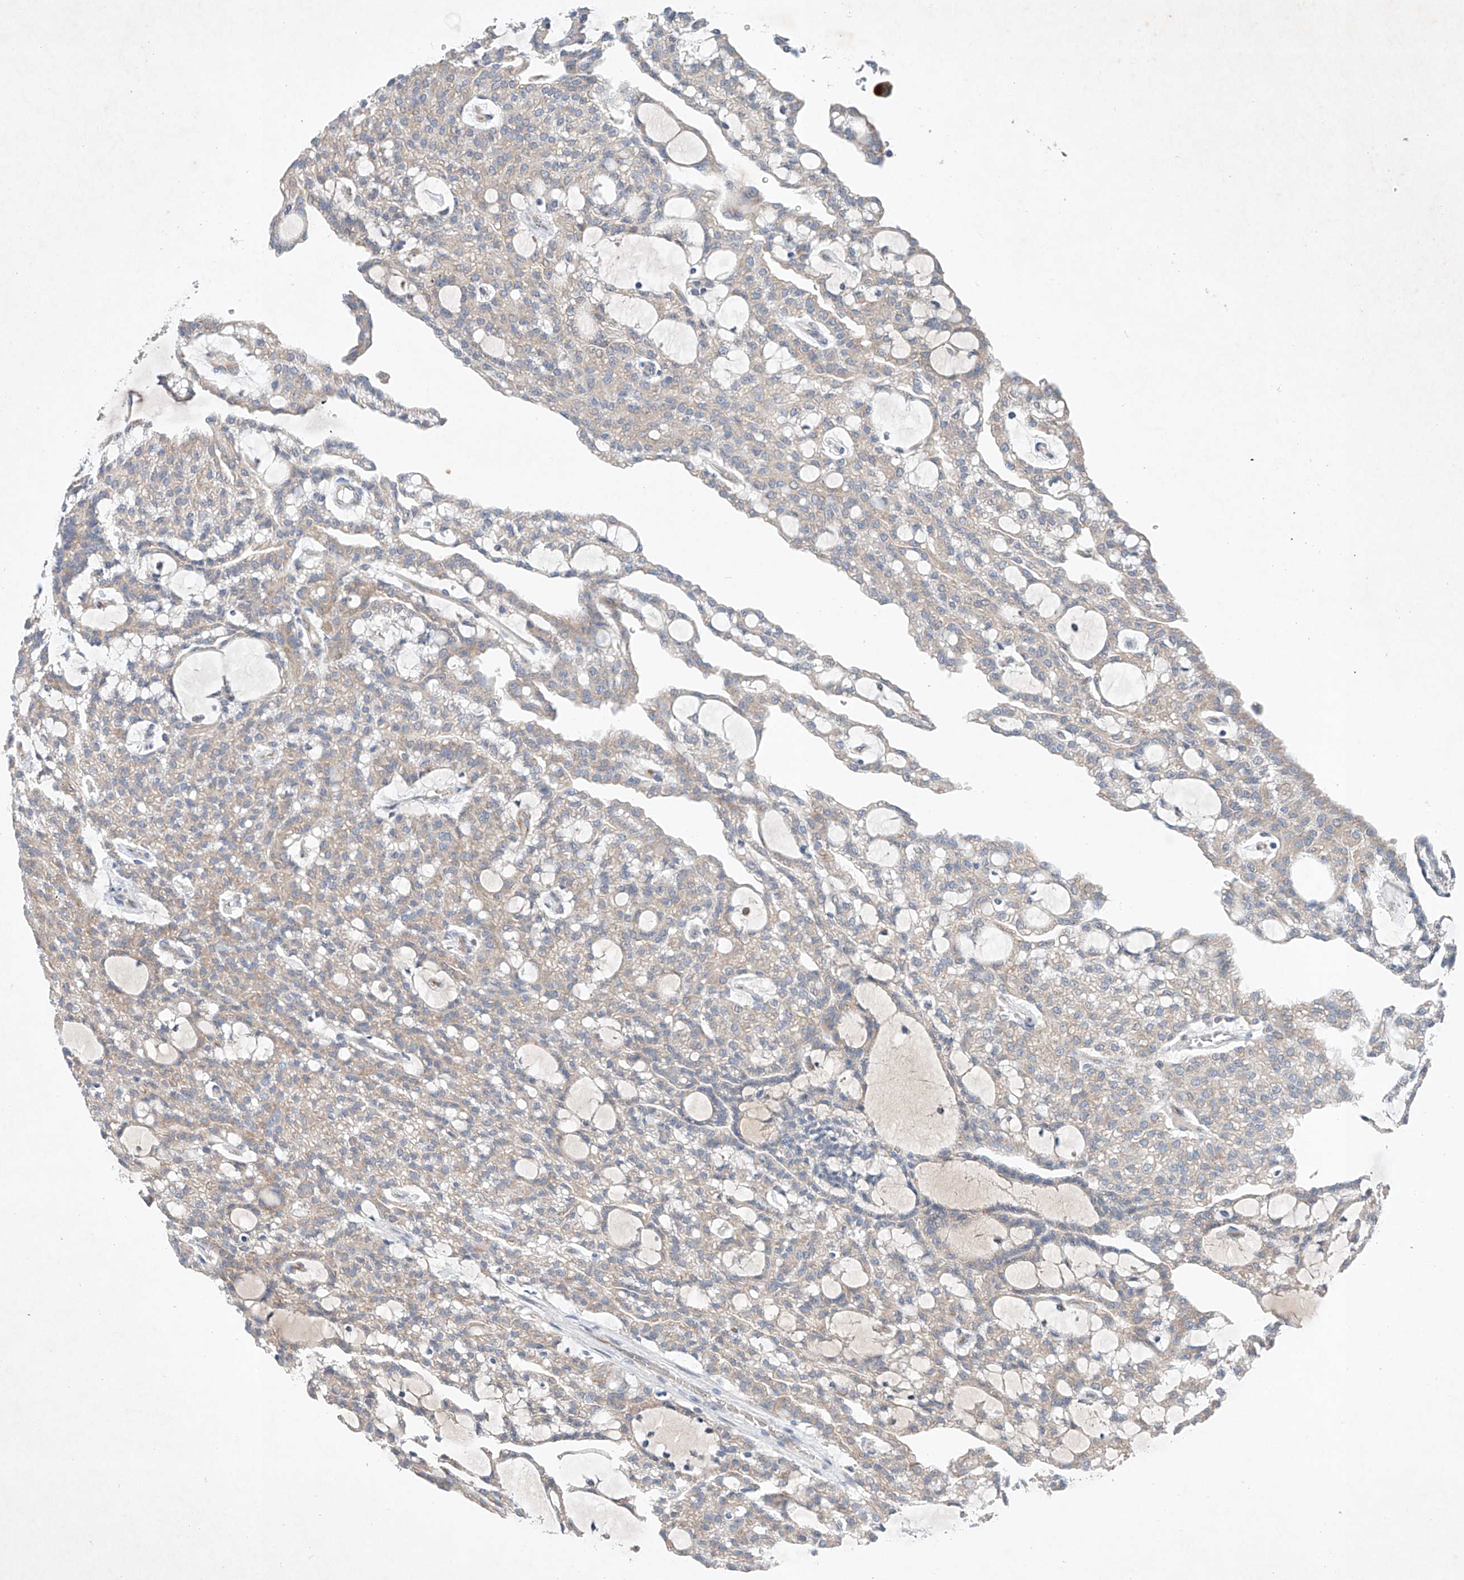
{"staining": {"intensity": "weak", "quantity": "<25%", "location": "cytoplasmic/membranous"}, "tissue": "renal cancer", "cell_type": "Tumor cells", "image_type": "cancer", "snomed": [{"axis": "morphology", "description": "Adenocarcinoma, NOS"}, {"axis": "topography", "description": "Kidney"}], "caption": "Tumor cells are negative for brown protein staining in renal adenocarcinoma.", "gene": "FASTK", "patient": {"sex": "male", "age": 63}}